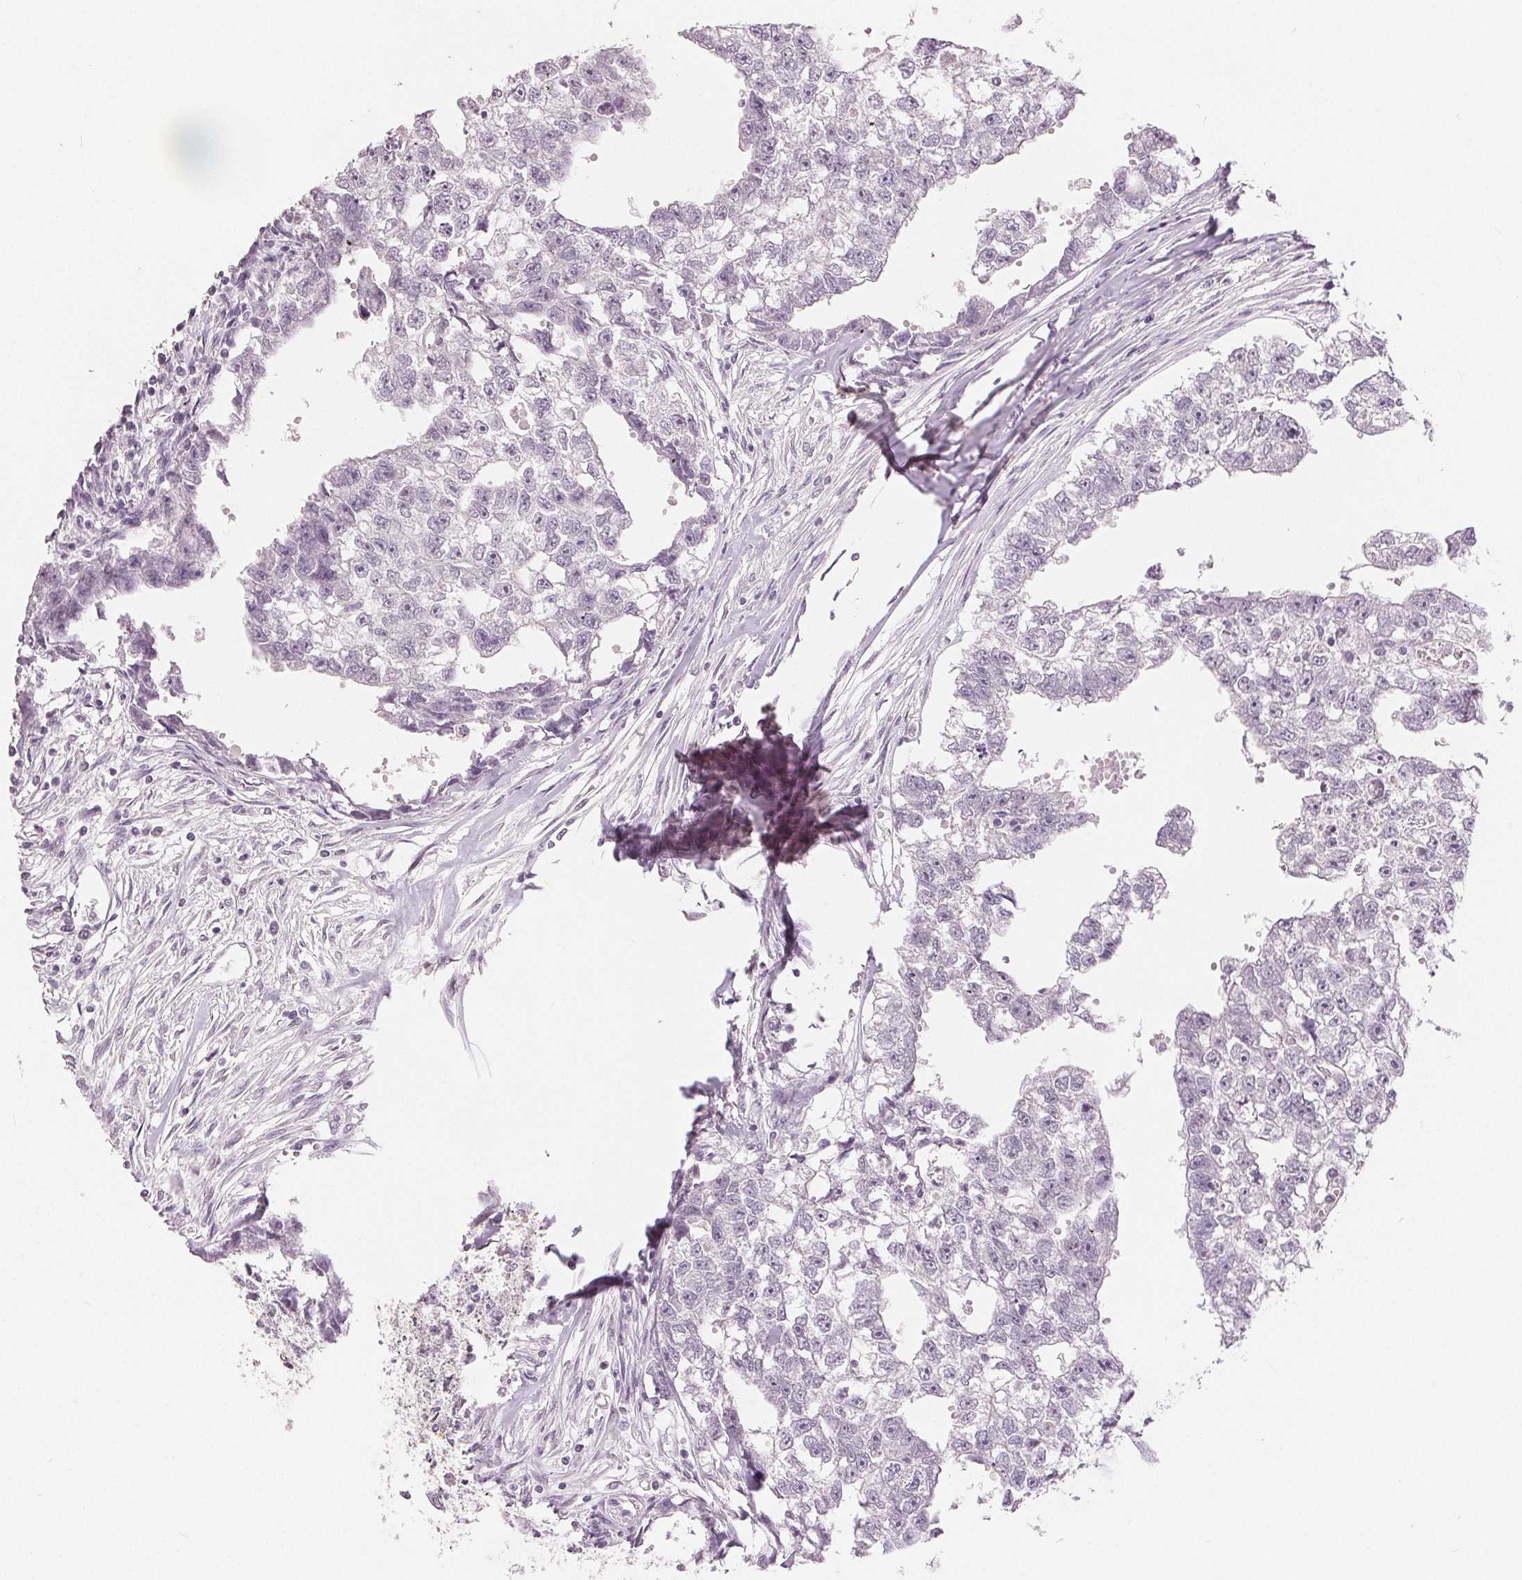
{"staining": {"intensity": "negative", "quantity": "none", "location": "none"}, "tissue": "testis cancer", "cell_type": "Tumor cells", "image_type": "cancer", "snomed": [{"axis": "morphology", "description": "Carcinoma, Embryonal, NOS"}, {"axis": "morphology", "description": "Teratoma, malignant, NOS"}, {"axis": "topography", "description": "Testis"}], "caption": "IHC photomicrograph of testis cancer (embryonal carcinoma) stained for a protein (brown), which shows no staining in tumor cells.", "gene": "SLC27A5", "patient": {"sex": "male", "age": 44}}